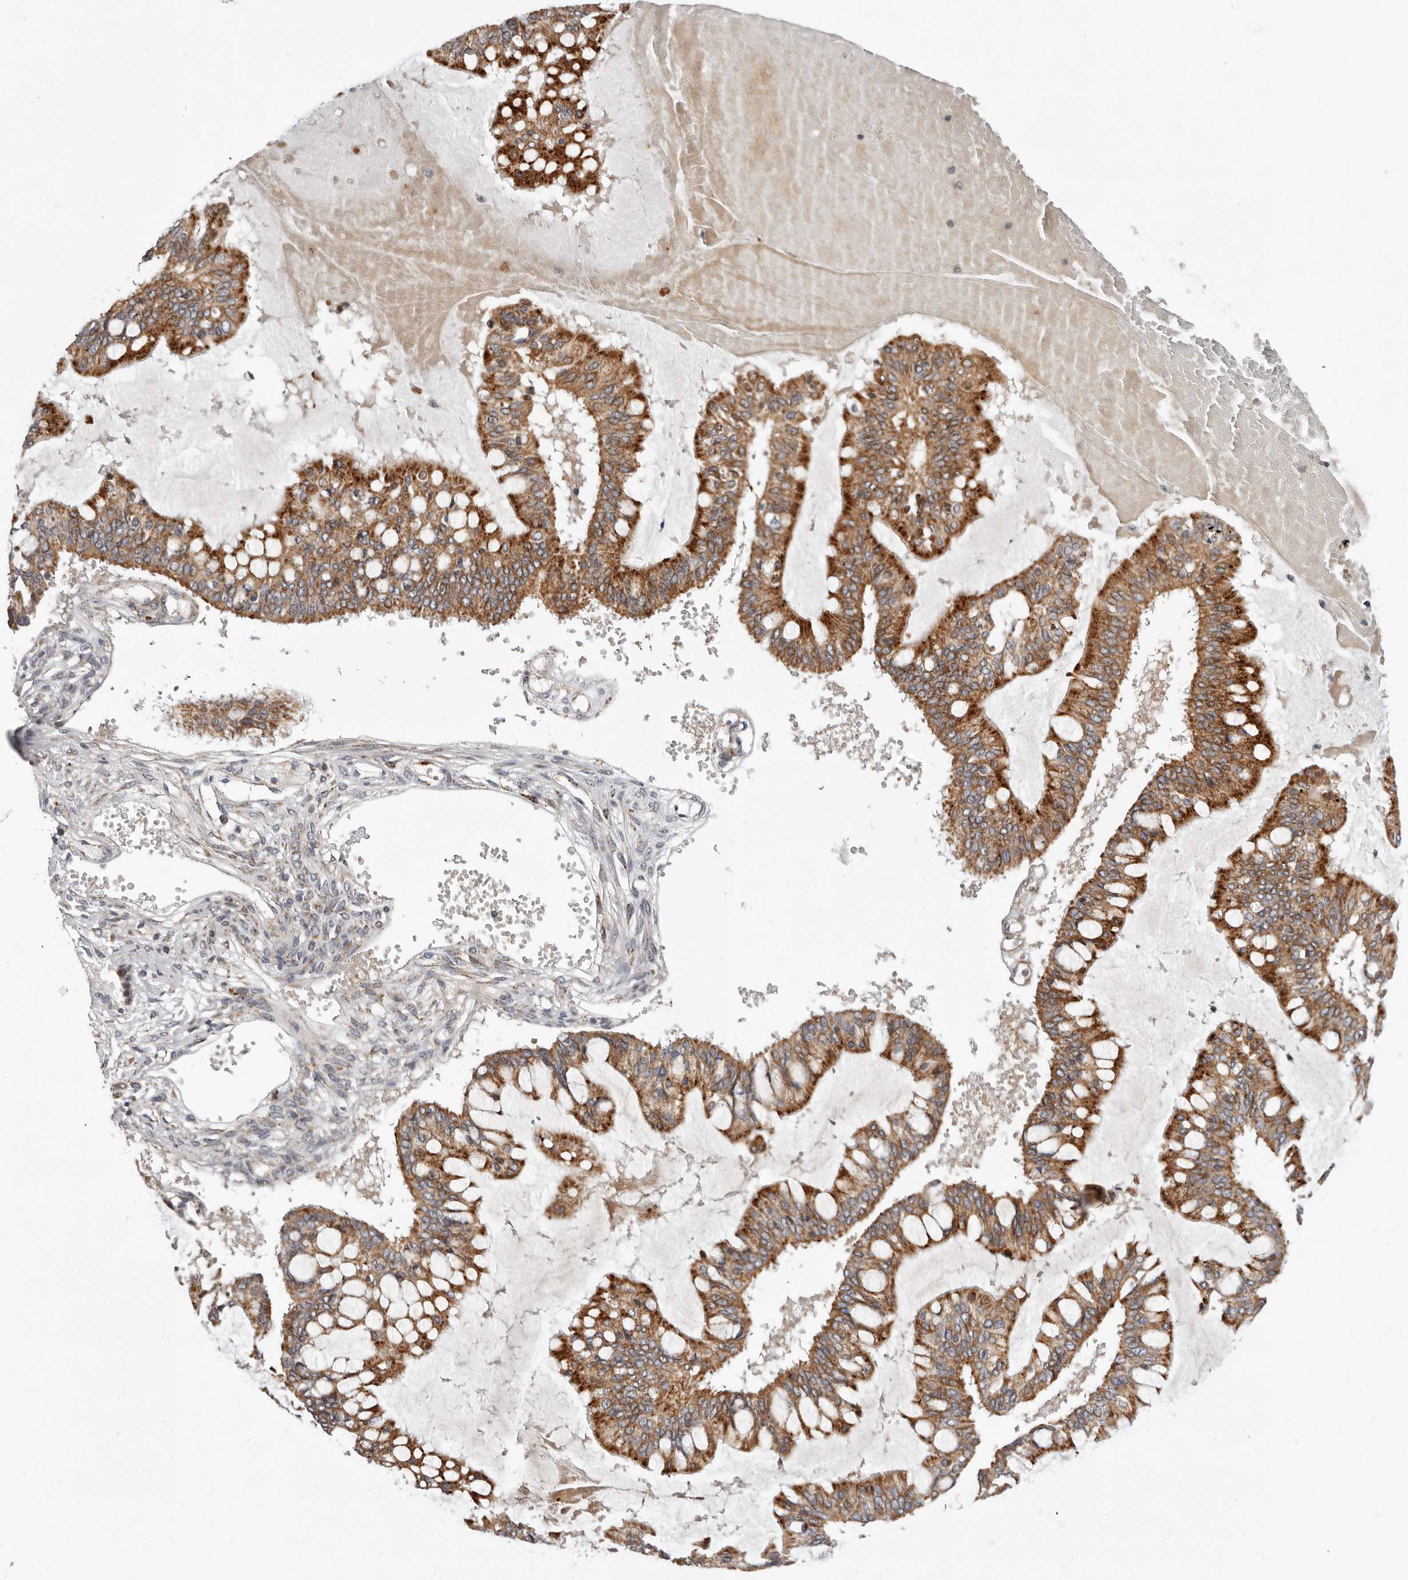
{"staining": {"intensity": "moderate", "quantity": ">75%", "location": "cytoplasmic/membranous"}, "tissue": "ovarian cancer", "cell_type": "Tumor cells", "image_type": "cancer", "snomed": [{"axis": "morphology", "description": "Cystadenocarcinoma, mucinous, NOS"}, {"axis": "topography", "description": "Ovary"}], "caption": "Tumor cells display medium levels of moderate cytoplasmic/membranous positivity in about >75% of cells in human ovarian cancer. (DAB IHC, brown staining for protein, blue staining for nuclei).", "gene": "TOR3A", "patient": {"sex": "female", "age": 73}}